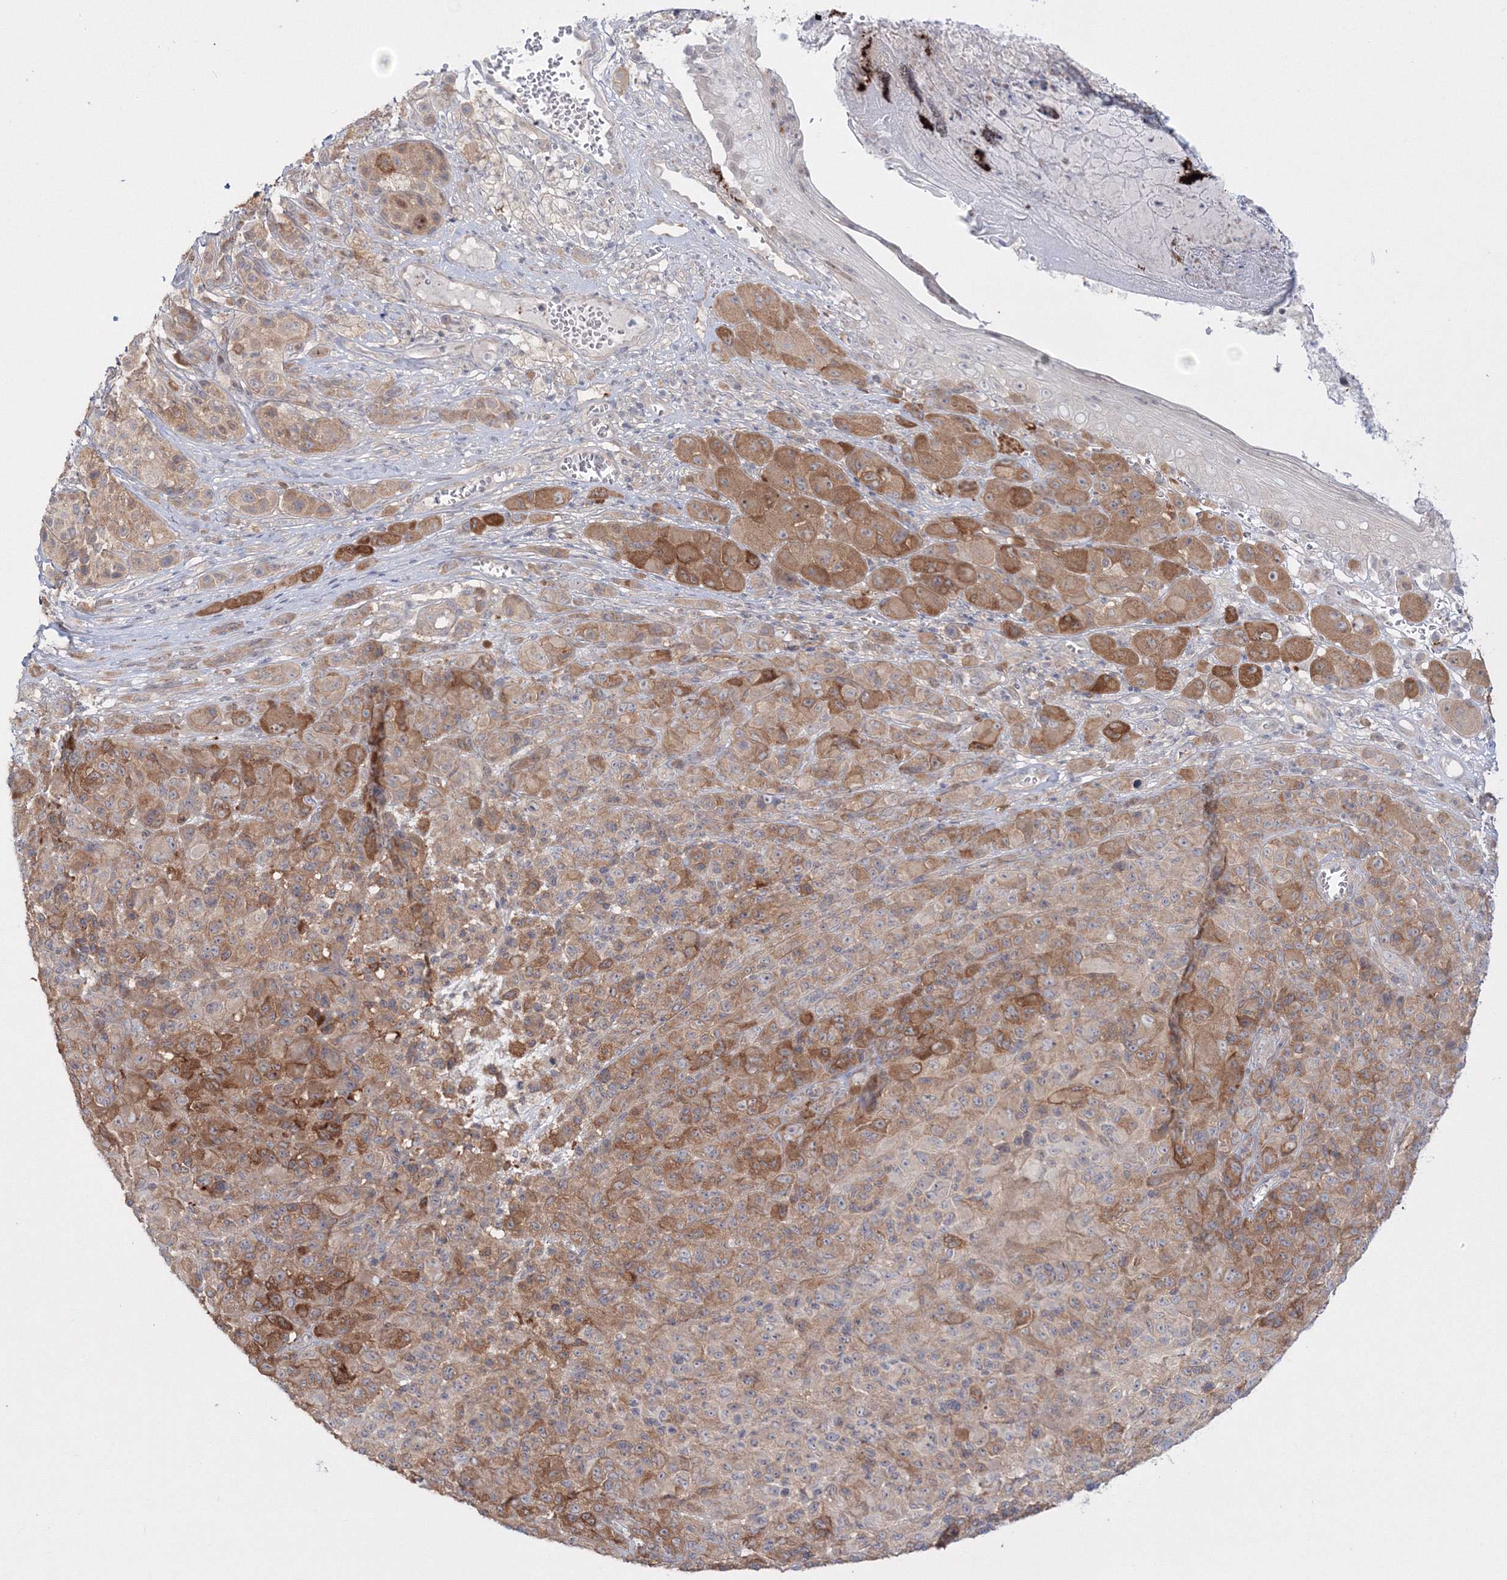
{"staining": {"intensity": "moderate", "quantity": "25%-75%", "location": "cytoplasmic/membranous"}, "tissue": "melanoma", "cell_type": "Tumor cells", "image_type": "cancer", "snomed": [{"axis": "morphology", "description": "Malignant melanoma, NOS"}, {"axis": "topography", "description": "Skin of trunk"}], "caption": "Approximately 25%-75% of tumor cells in human melanoma display moderate cytoplasmic/membranous protein expression as visualized by brown immunohistochemical staining.", "gene": "IPMK", "patient": {"sex": "male", "age": 71}}